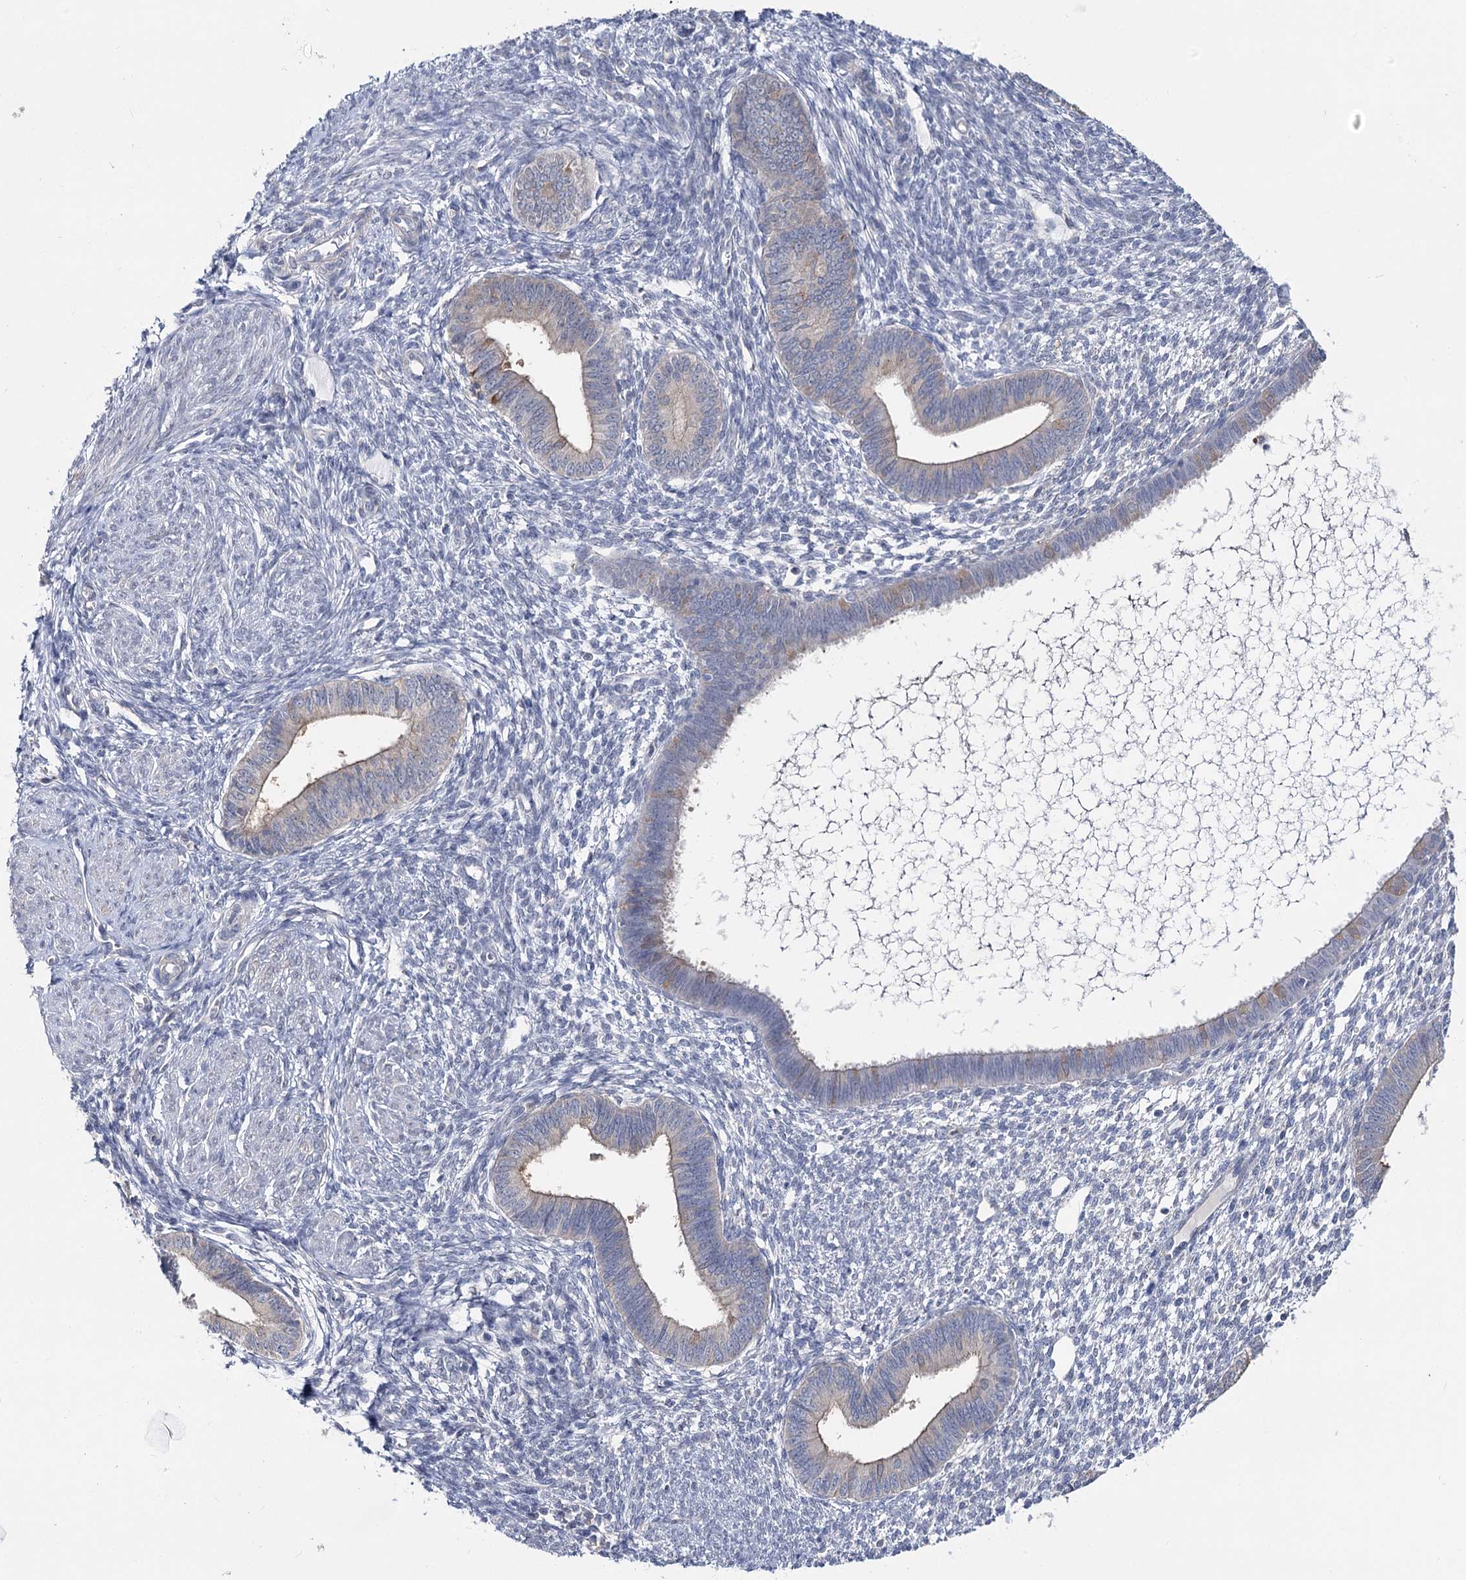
{"staining": {"intensity": "negative", "quantity": "none", "location": "none"}, "tissue": "endometrium", "cell_type": "Cells in endometrial stroma", "image_type": "normal", "snomed": [{"axis": "morphology", "description": "Normal tissue, NOS"}, {"axis": "topography", "description": "Endometrium"}], "caption": "Micrograph shows no protein staining in cells in endometrial stroma of unremarkable endometrium. The staining was performed using DAB (3,3'-diaminobenzidine) to visualize the protein expression in brown, while the nuclei were stained in blue with hematoxylin (Magnification: 20x).", "gene": "UGP2", "patient": {"sex": "female", "age": 46}}